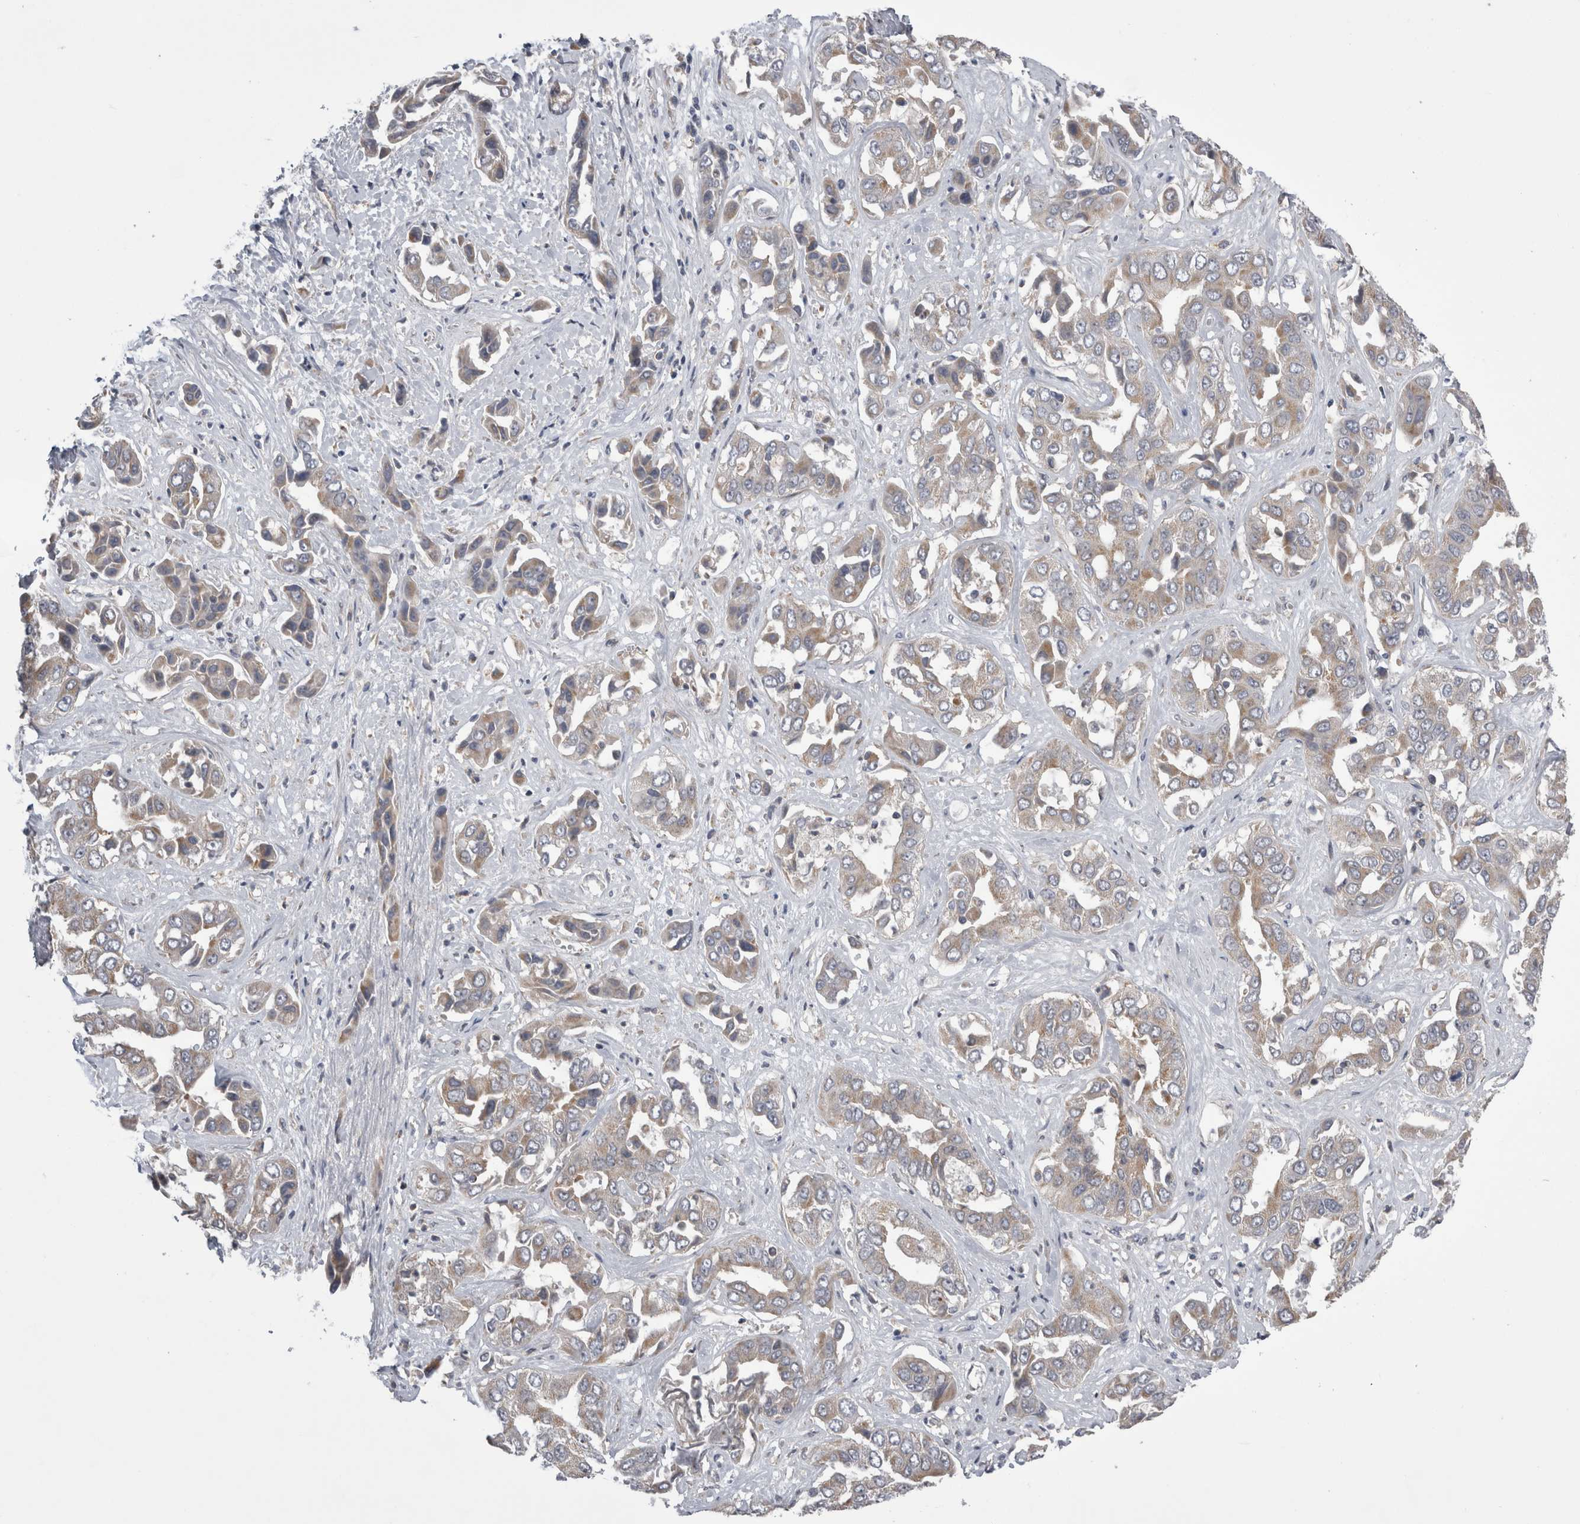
{"staining": {"intensity": "weak", "quantity": "<25%", "location": "cytoplasmic/membranous"}, "tissue": "liver cancer", "cell_type": "Tumor cells", "image_type": "cancer", "snomed": [{"axis": "morphology", "description": "Cholangiocarcinoma"}, {"axis": "topography", "description": "Liver"}], "caption": "Immunohistochemical staining of liver cancer reveals no significant staining in tumor cells. (DAB immunohistochemistry (IHC) with hematoxylin counter stain).", "gene": "ARHGAP29", "patient": {"sex": "female", "age": 52}}